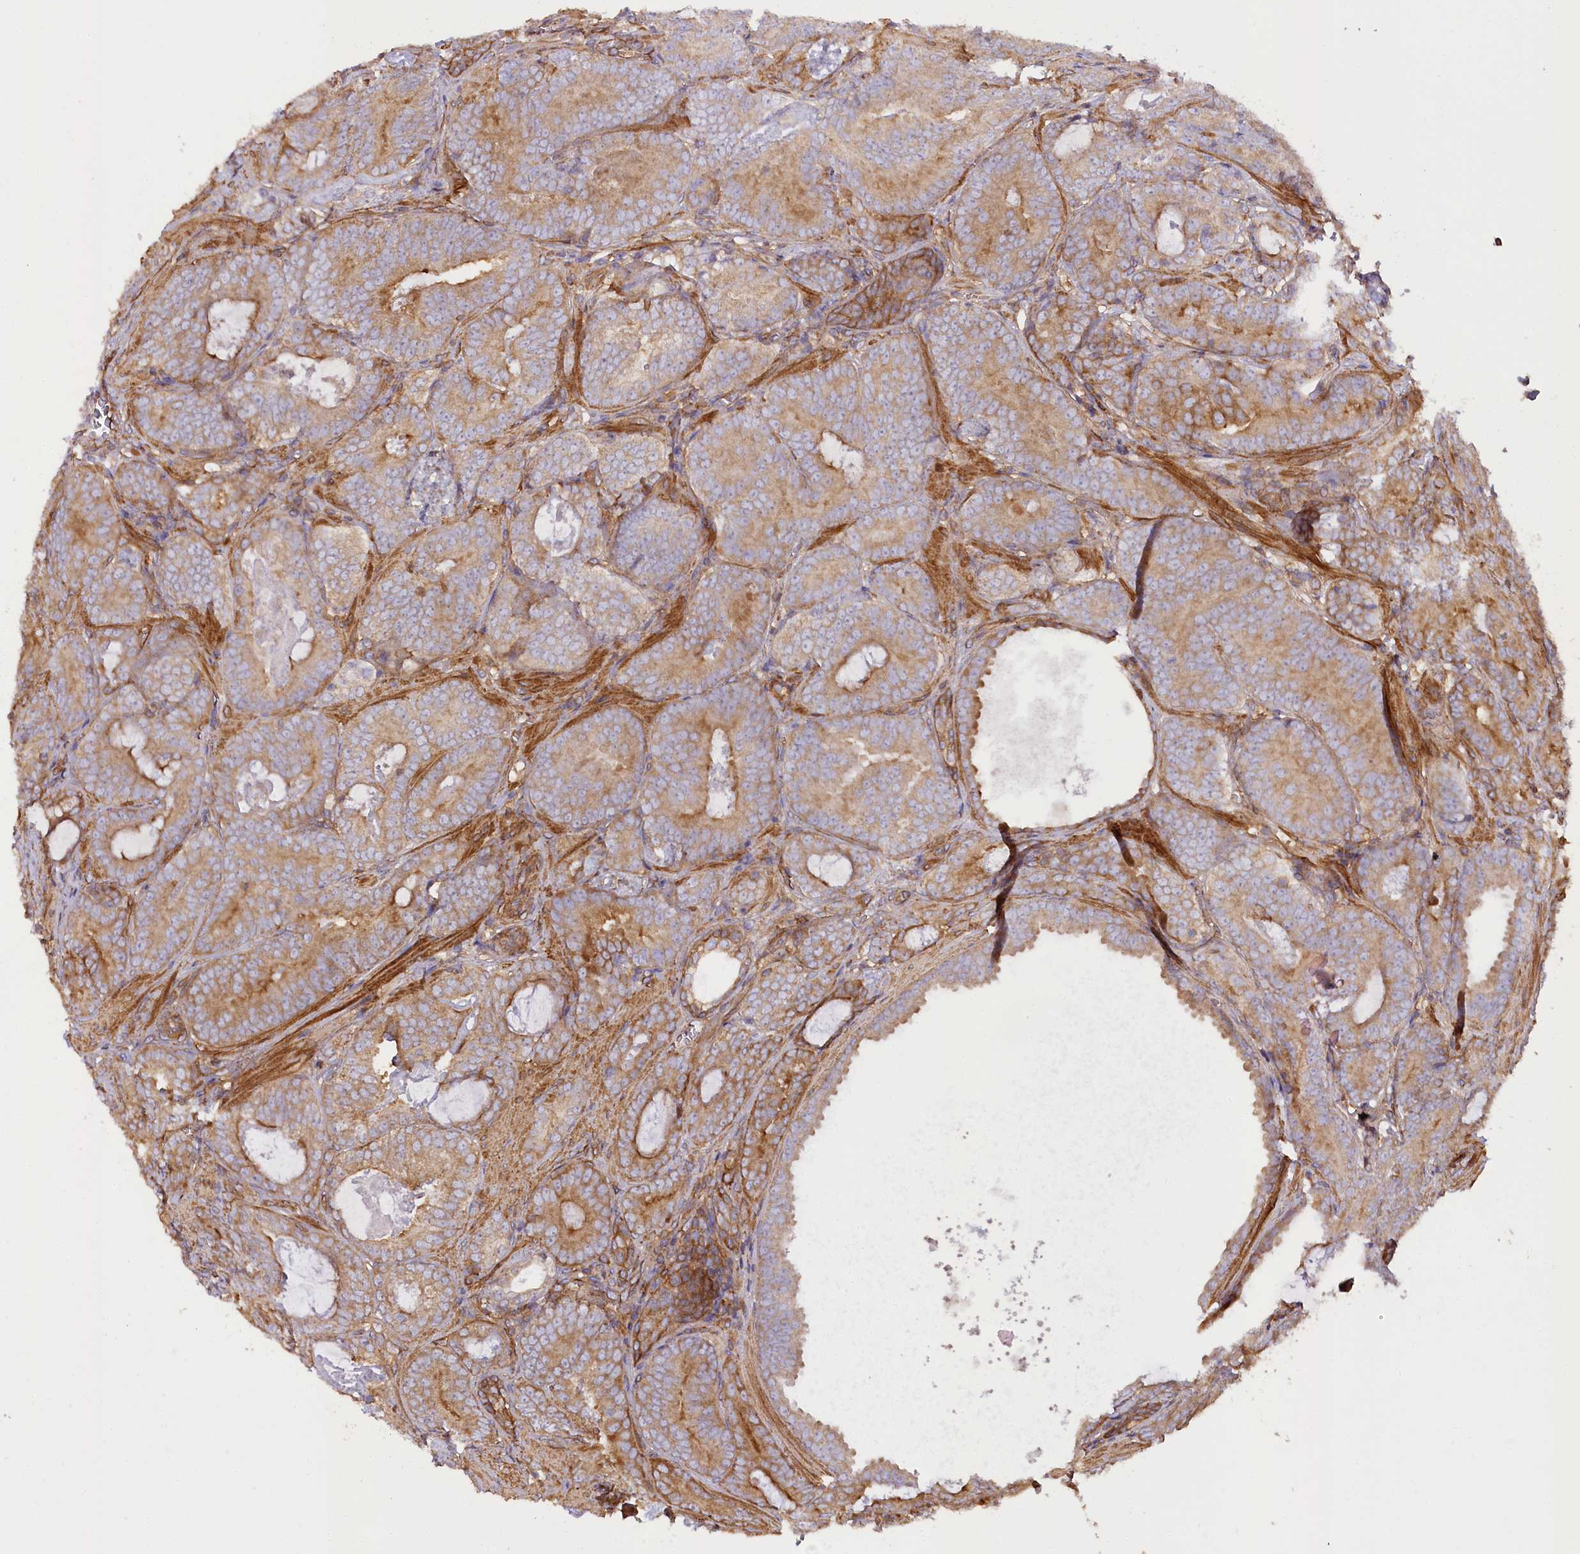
{"staining": {"intensity": "moderate", "quantity": ">75%", "location": "cytoplasmic/membranous"}, "tissue": "prostate cancer", "cell_type": "Tumor cells", "image_type": "cancer", "snomed": [{"axis": "morphology", "description": "Adenocarcinoma, Low grade"}, {"axis": "topography", "description": "Prostate"}], "caption": "Moderate cytoplasmic/membranous staining for a protein is identified in approximately >75% of tumor cells of adenocarcinoma (low-grade) (prostate) using immunohistochemistry.", "gene": "SYNPO2", "patient": {"sex": "male", "age": 60}}